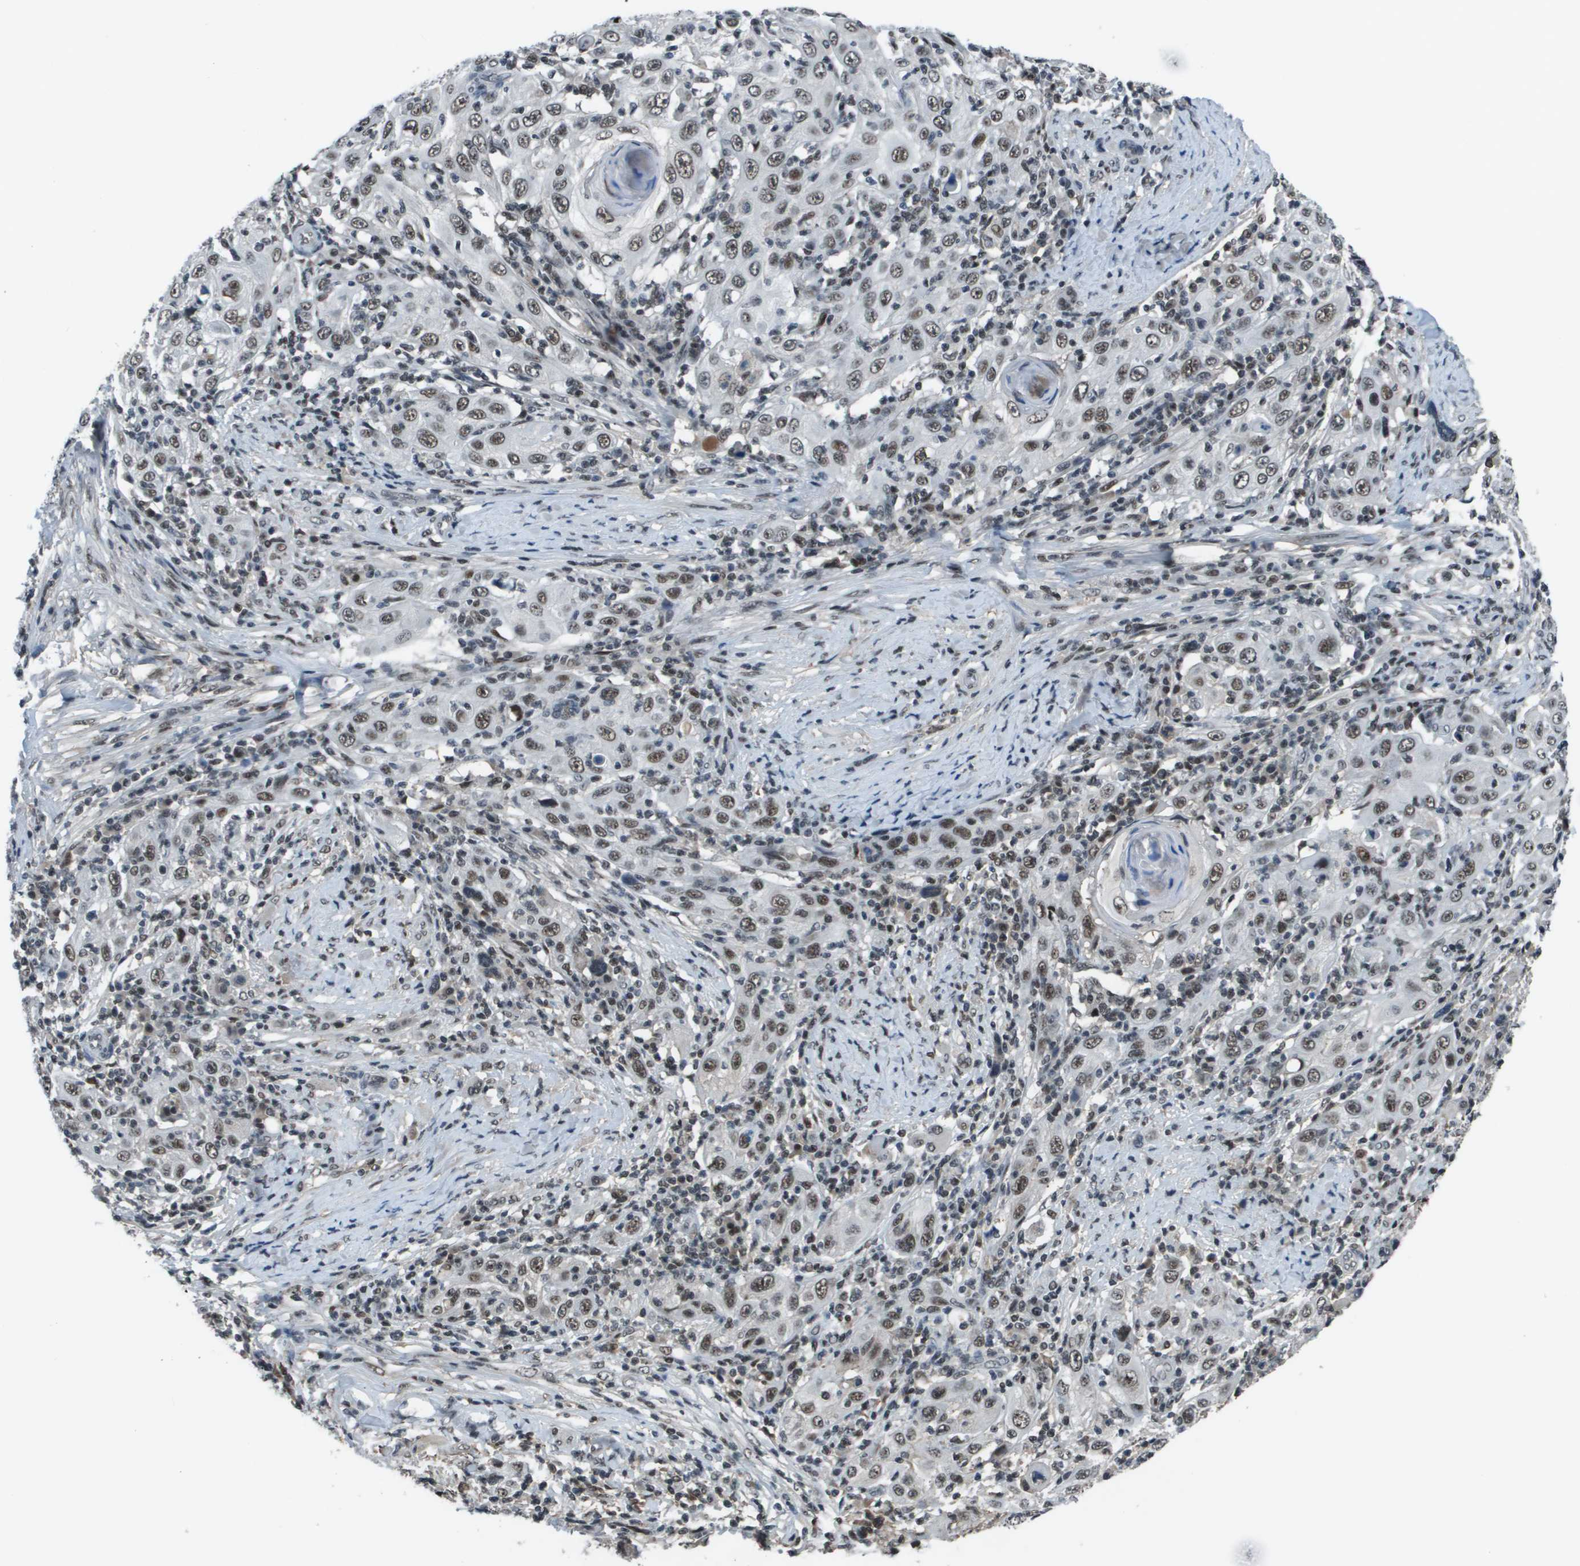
{"staining": {"intensity": "moderate", "quantity": ">75%", "location": "nuclear"}, "tissue": "skin cancer", "cell_type": "Tumor cells", "image_type": "cancer", "snomed": [{"axis": "morphology", "description": "Squamous cell carcinoma, NOS"}, {"axis": "topography", "description": "Skin"}], "caption": "Skin squamous cell carcinoma tissue exhibits moderate nuclear positivity in about >75% of tumor cells (IHC, brightfield microscopy, high magnification).", "gene": "THRAP3", "patient": {"sex": "female", "age": 88}}